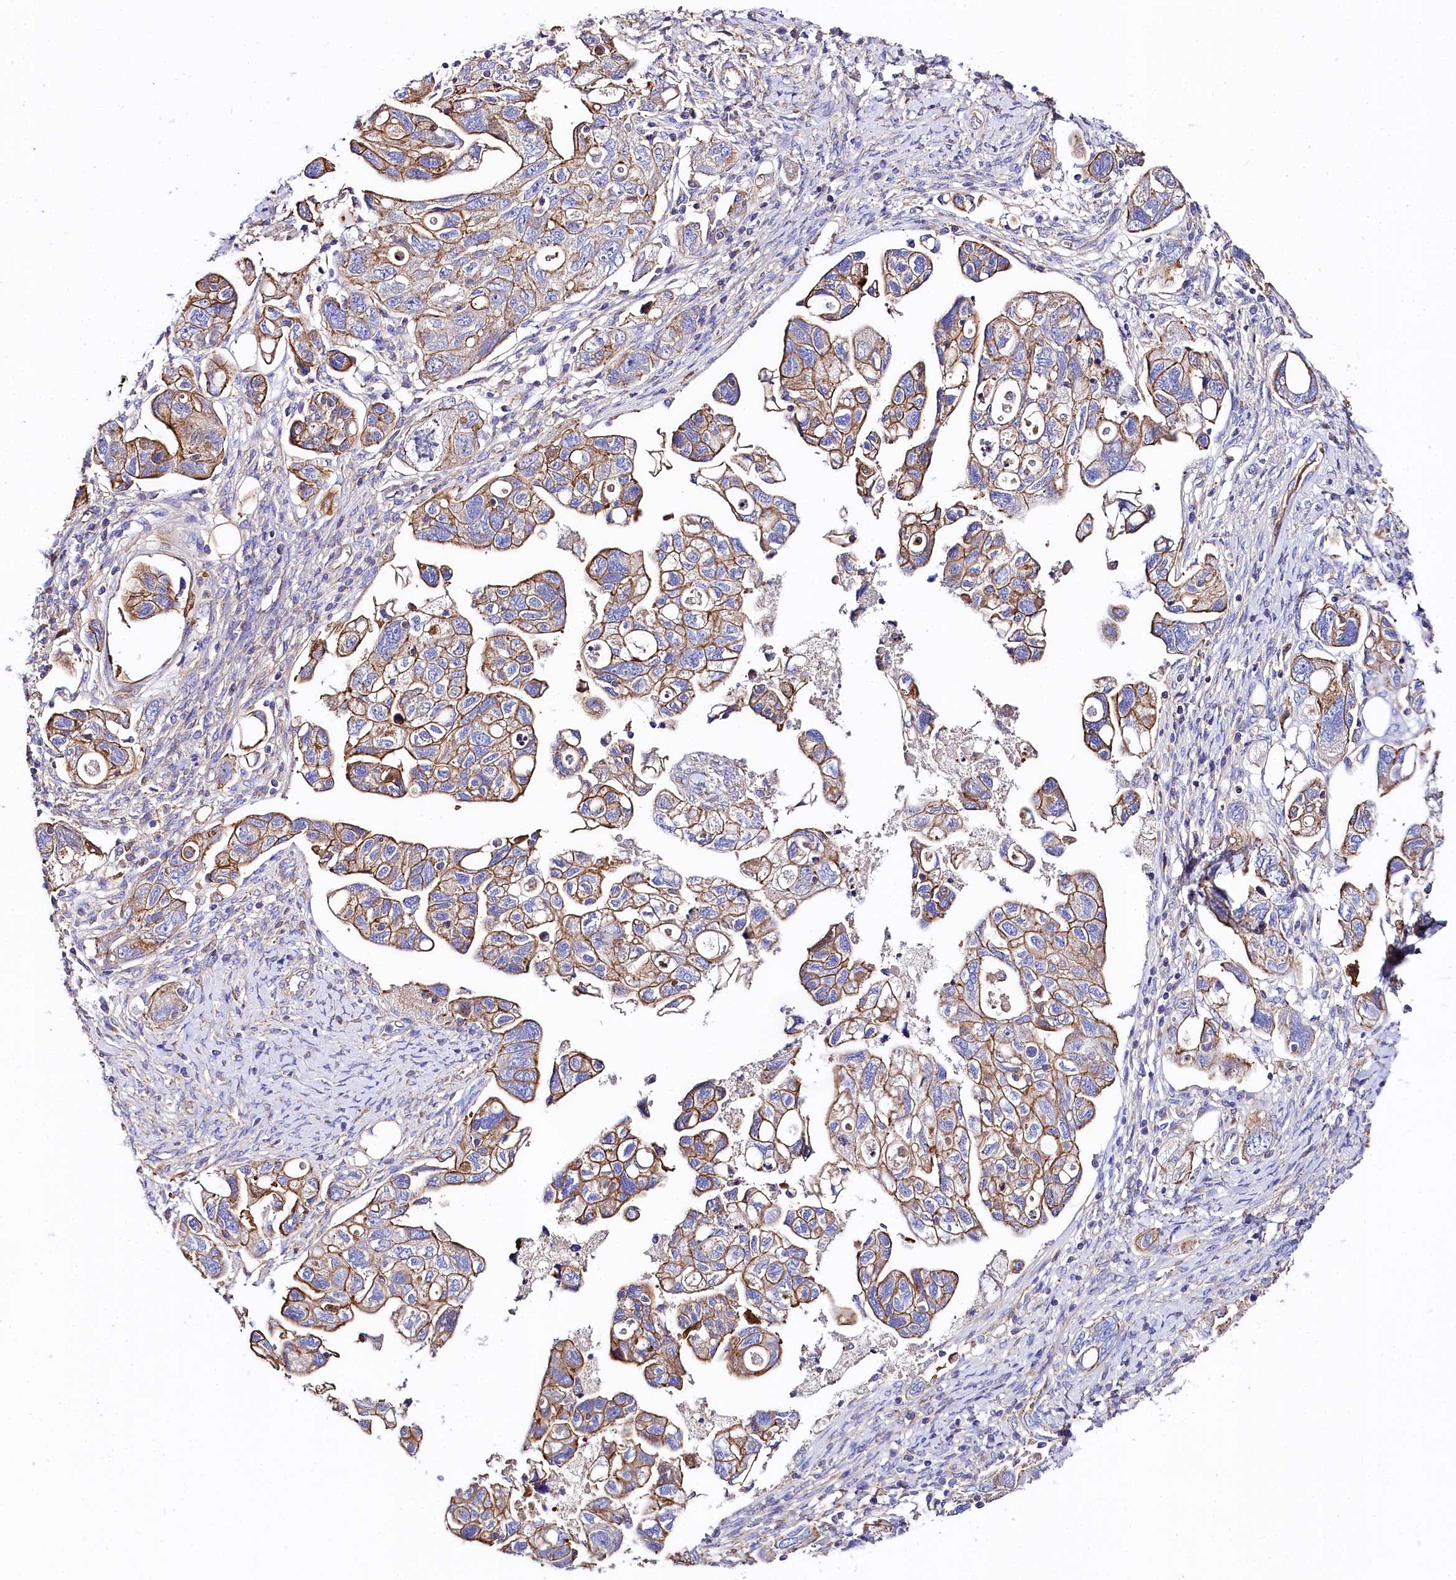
{"staining": {"intensity": "moderate", "quantity": ">75%", "location": "cytoplasmic/membranous"}, "tissue": "ovarian cancer", "cell_type": "Tumor cells", "image_type": "cancer", "snomed": [{"axis": "morphology", "description": "Carcinoma, NOS"}, {"axis": "morphology", "description": "Cystadenocarcinoma, serous, NOS"}, {"axis": "topography", "description": "Ovary"}], "caption": "Immunohistochemical staining of human ovarian cancer (serous cystadenocarcinoma) displays moderate cytoplasmic/membranous protein positivity in approximately >75% of tumor cells.", "gene": "FCHSD2", "patient": {"sex": "female", "age": 69}}